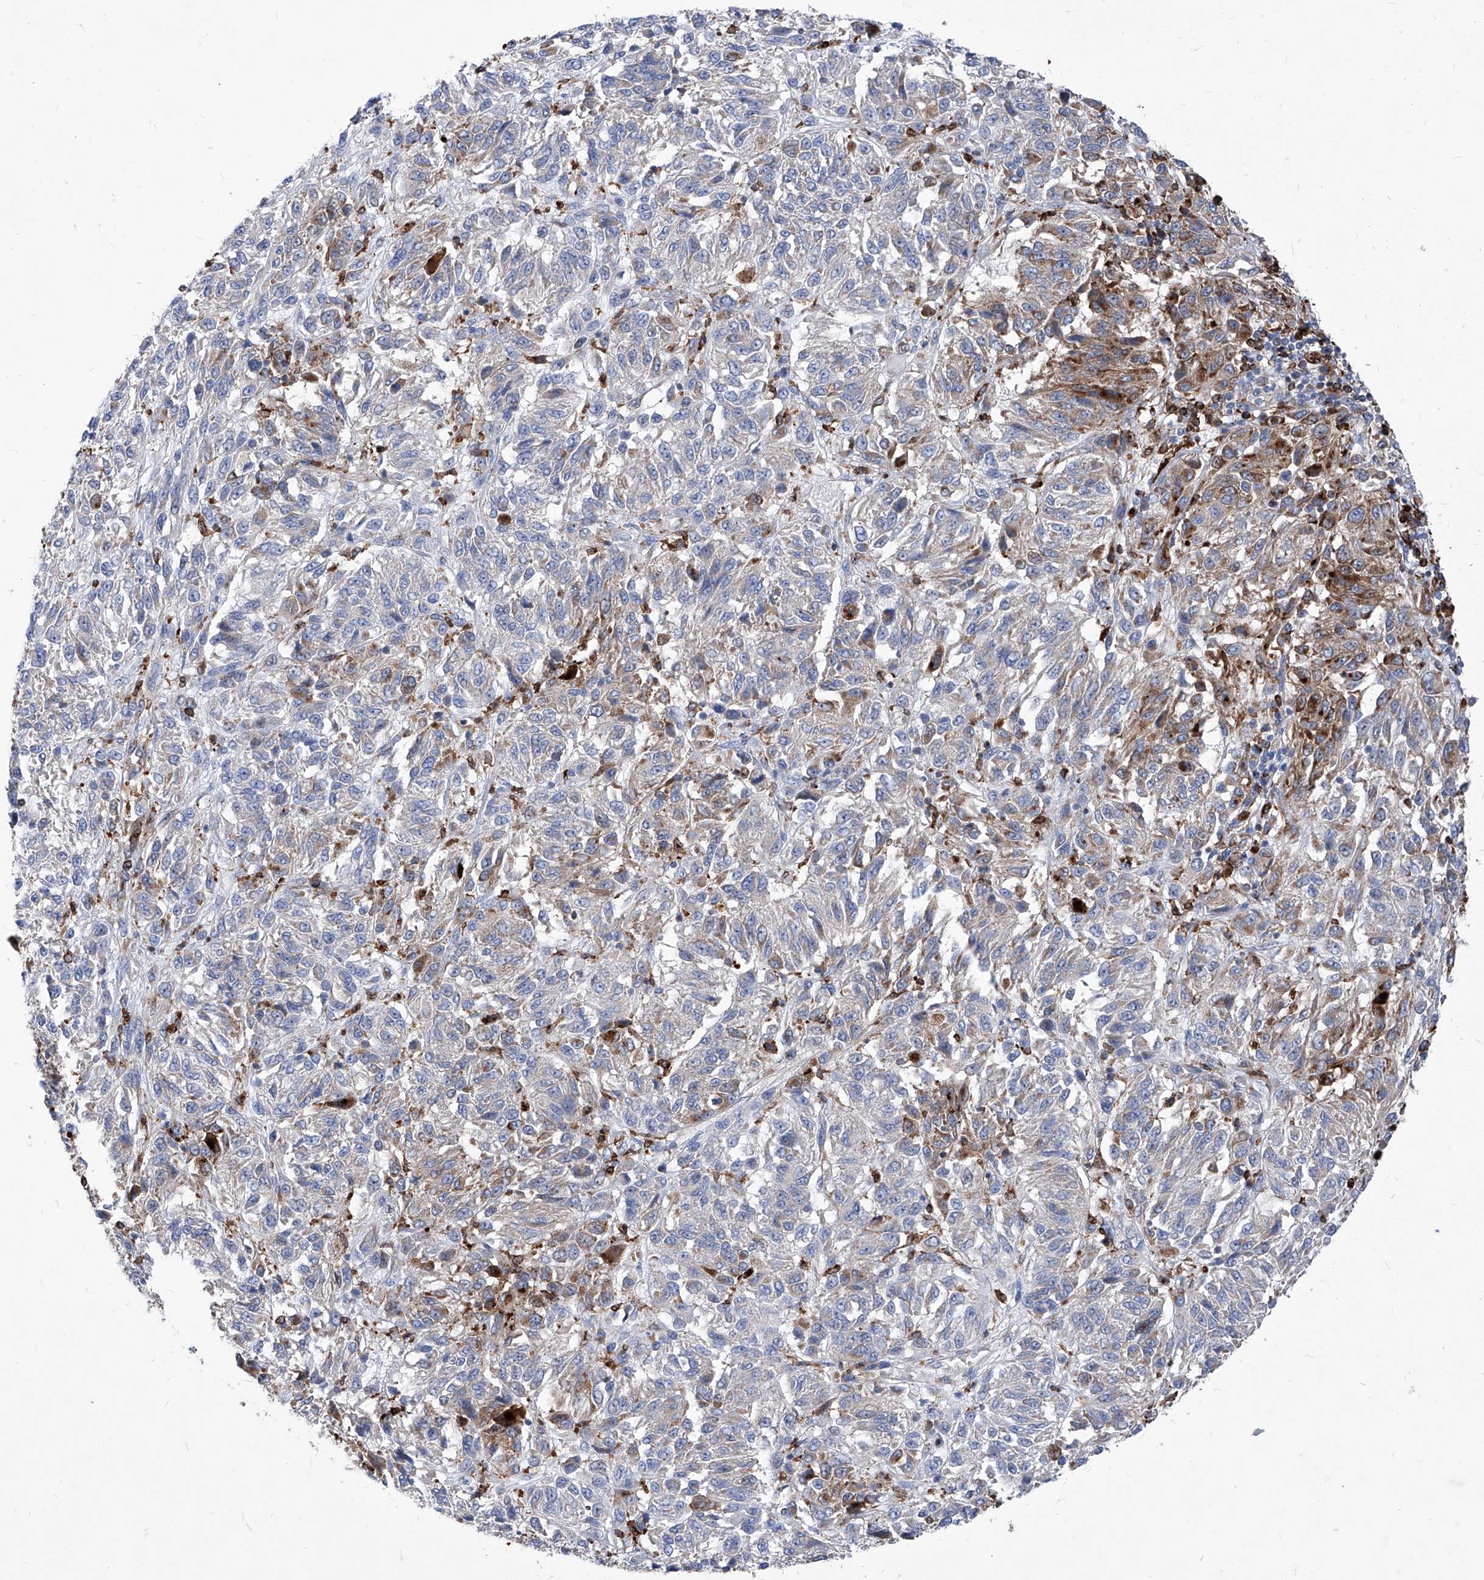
{"staining": {"intensity": "weak", "quantity": ">75%", "location": "cytoplasmic/membranous"}, "tissue": "melanoma", "cell_type": "Tumor cells", "image_type": "cancer", "snomed": [{"axis": "morphology", "description": "Malignant melanoma, Metastatic site"}, {"axis": "topography", "description": "Lung"}], "caption": "This photomicrograph exhibits immunohistochemistry (IHC) staining of malignant melanoma (metastatic site), with low weak cytoplasmic/membranous positivity in about >75% of tumor cells.", "gene": "UBOX5", "patient": {"sex": "male", "age": 64}}